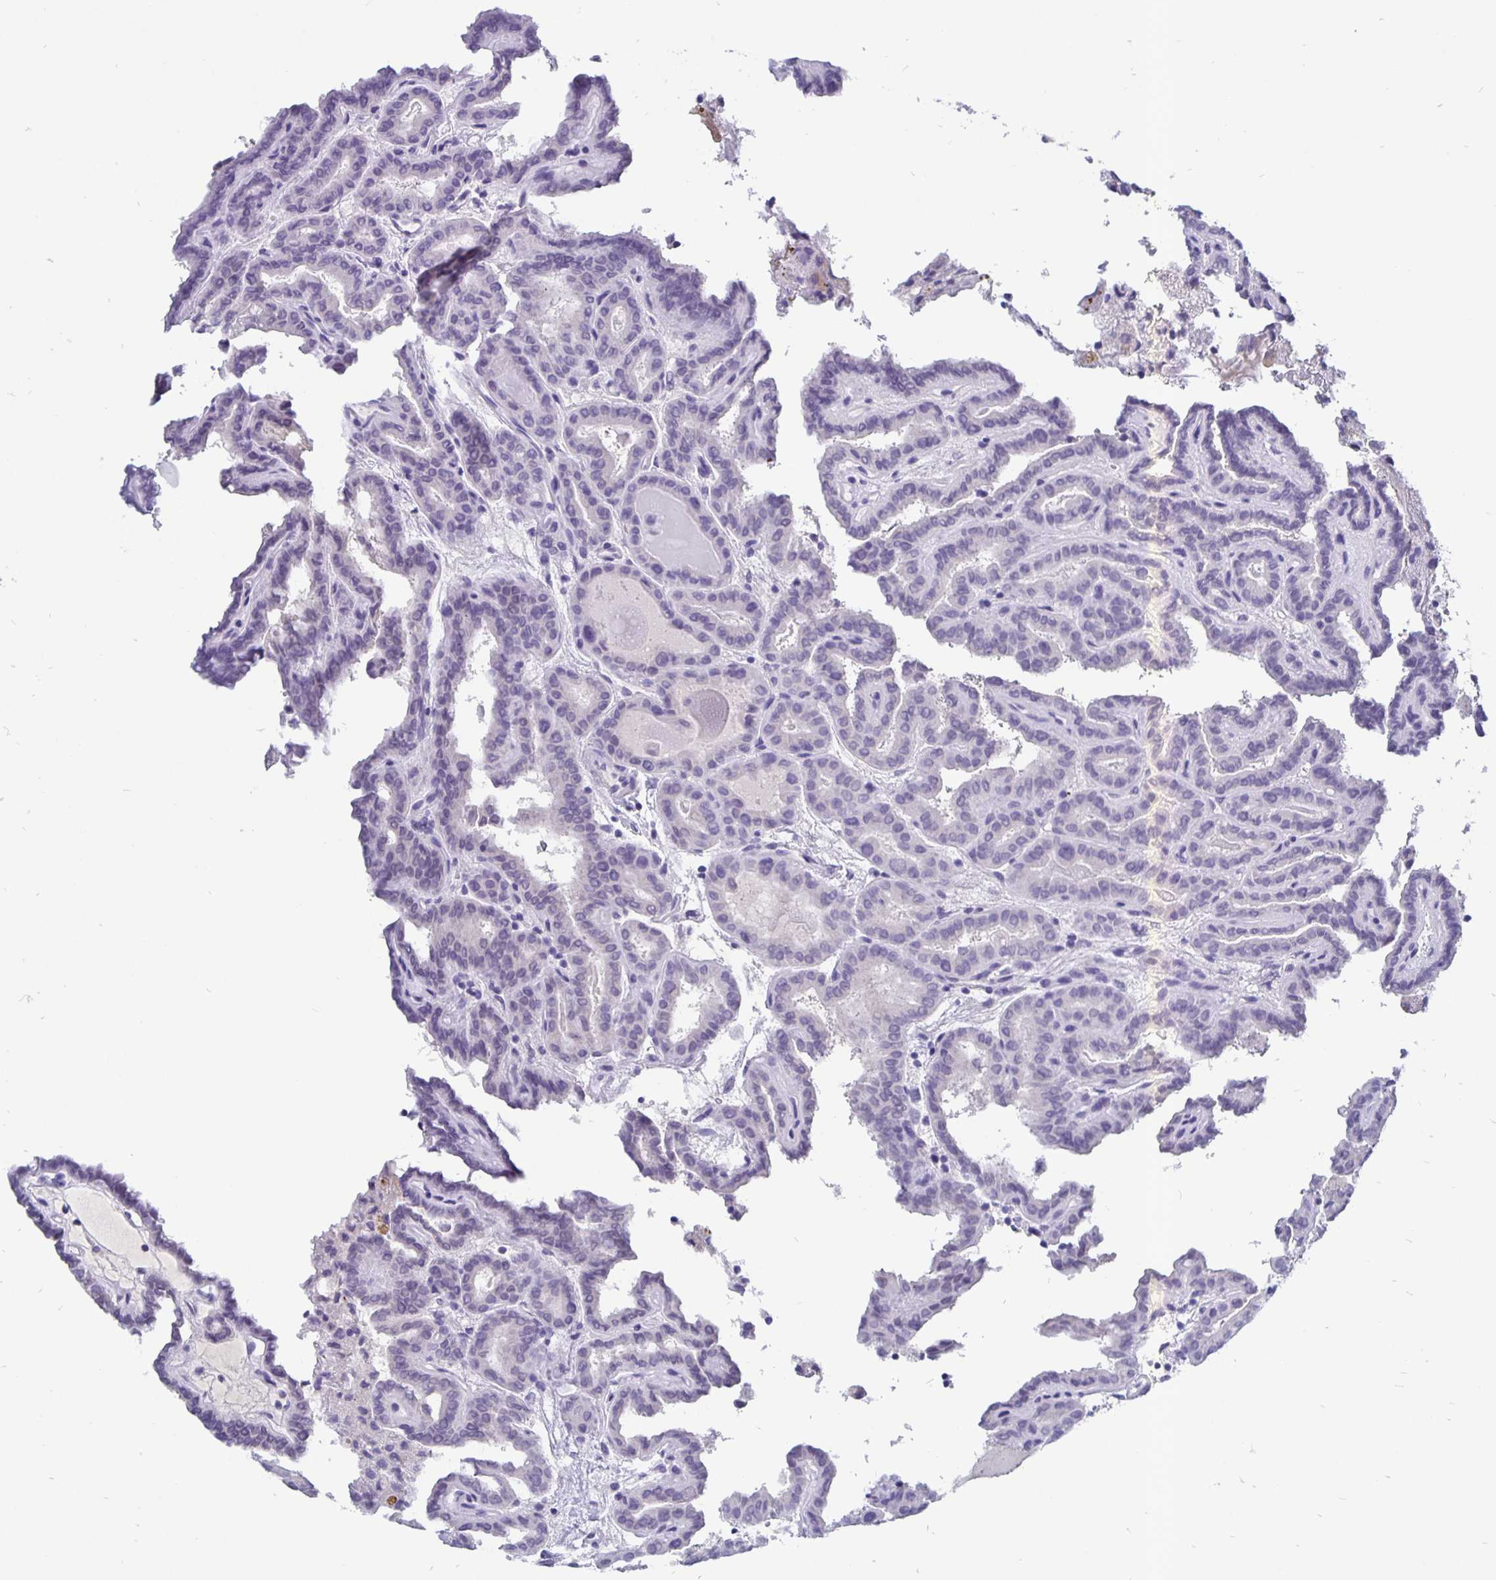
{"staining": {"intensity": "negative", "quantity": "none", "location": "none"}, "tissue": "thyroid cancer", "cell_type": "Tumor cells", "image_type": "cancer", "snomed": [{"axis": "morphology", "description": "Papillary adenocarcinoma, NOS"}, {"axis": "topography", "description": "Thyroid gland"}], "caption": "An immunohistochemistry image of thyroid cancer is shown. There is no staining in tumor cells of thyroid cancer.", "gene": "ODF3B", "patient": {"sex": "female", "age": 46}}